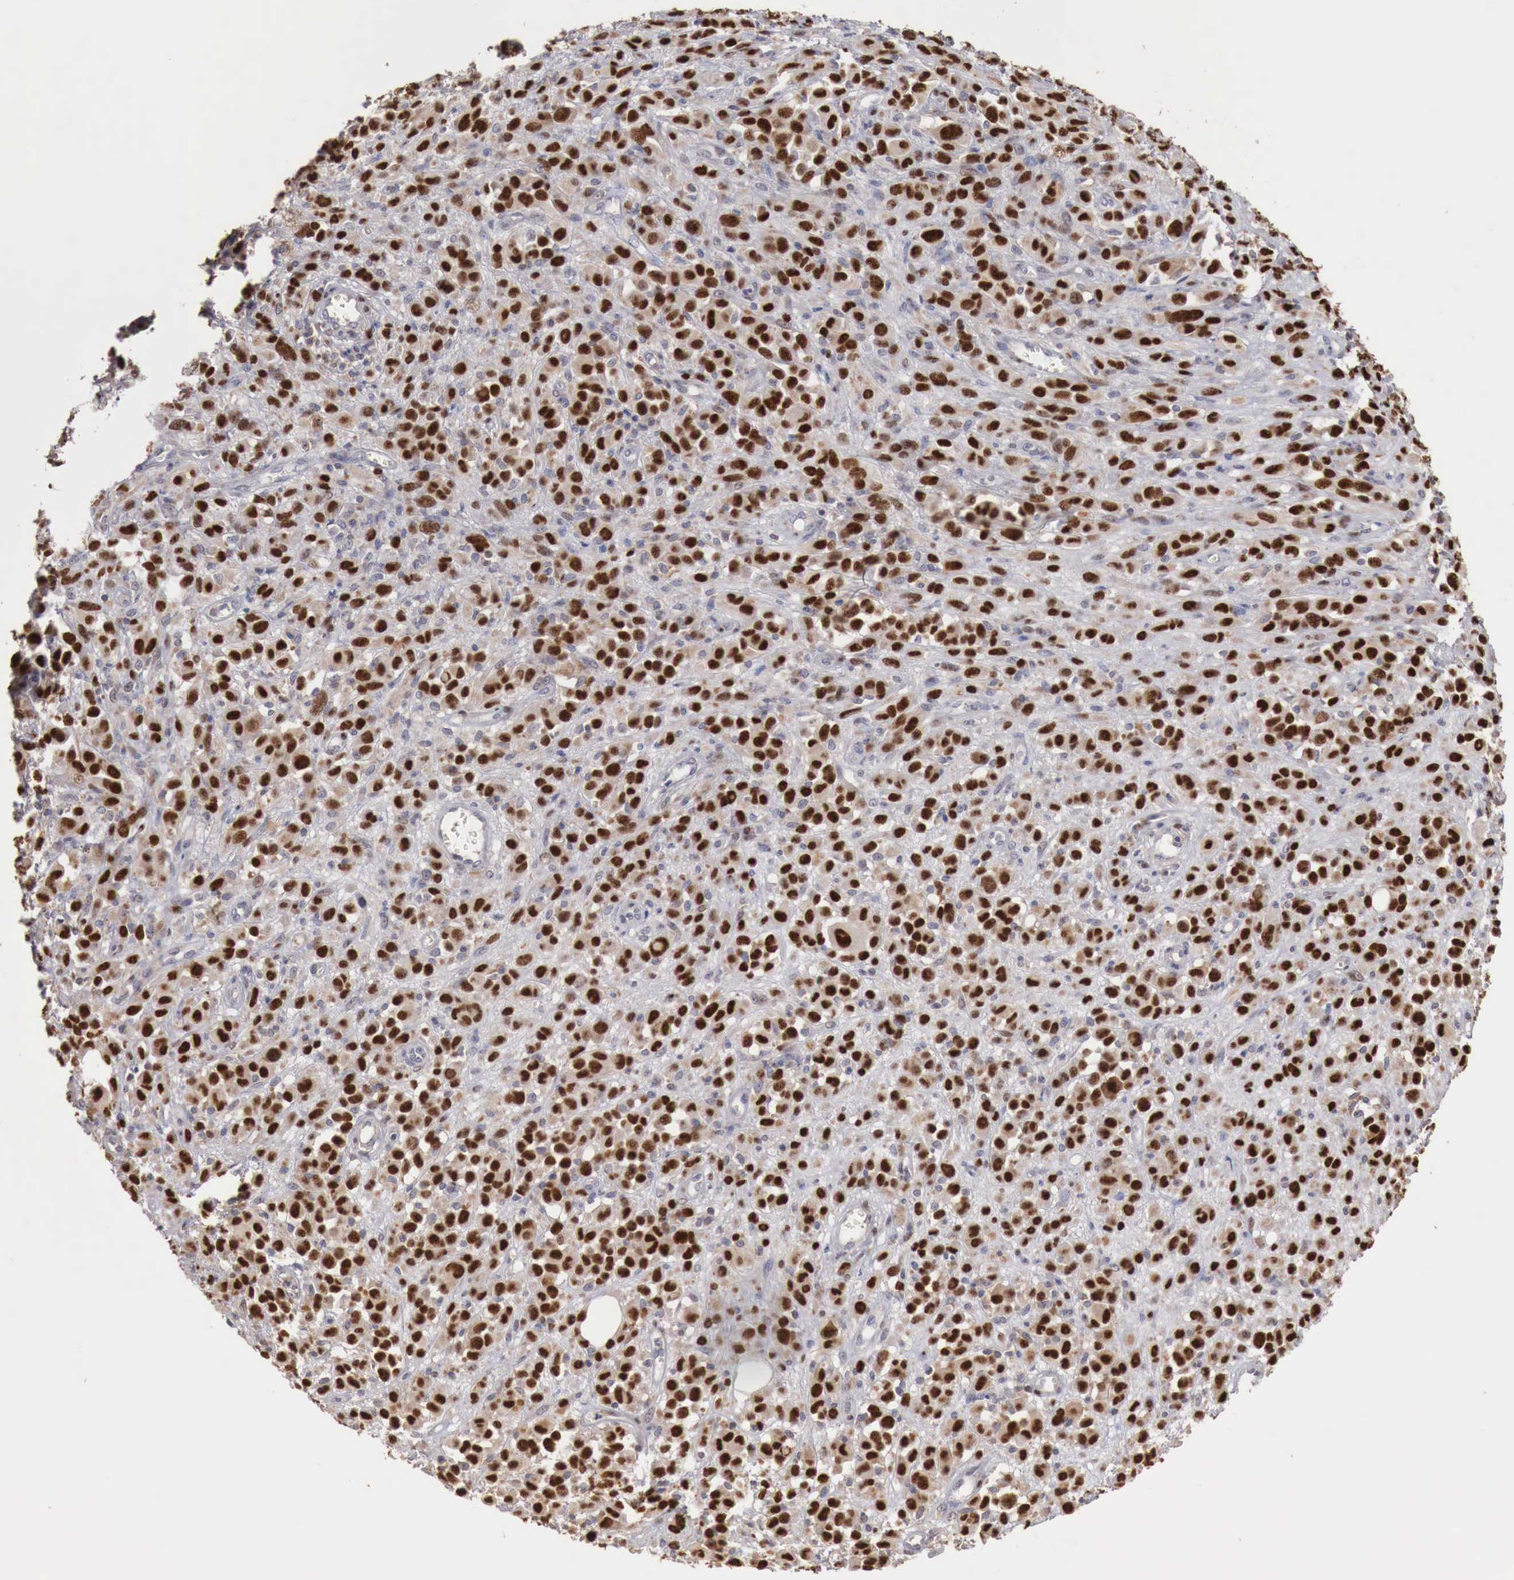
{"staining": {"intensity": "strong", "quantity": ">75%", "location": "nuclear"}, "tissue": "melanoma", "cell_type": "Tumor cells", "image_type": "cancer", "snomed": [{"axis": "morphology", "description": "Malignant melanoma, NOS"}, {"axis": "topography", "description": "Skin"}], "caption": "Melanoma stained for a protein (brown) demonstrates strong nuclear positive staining in approximately >75% of tumor cells.", "gene": "KHDRBS2", "patient": {"sex": "male", "age": 51}}